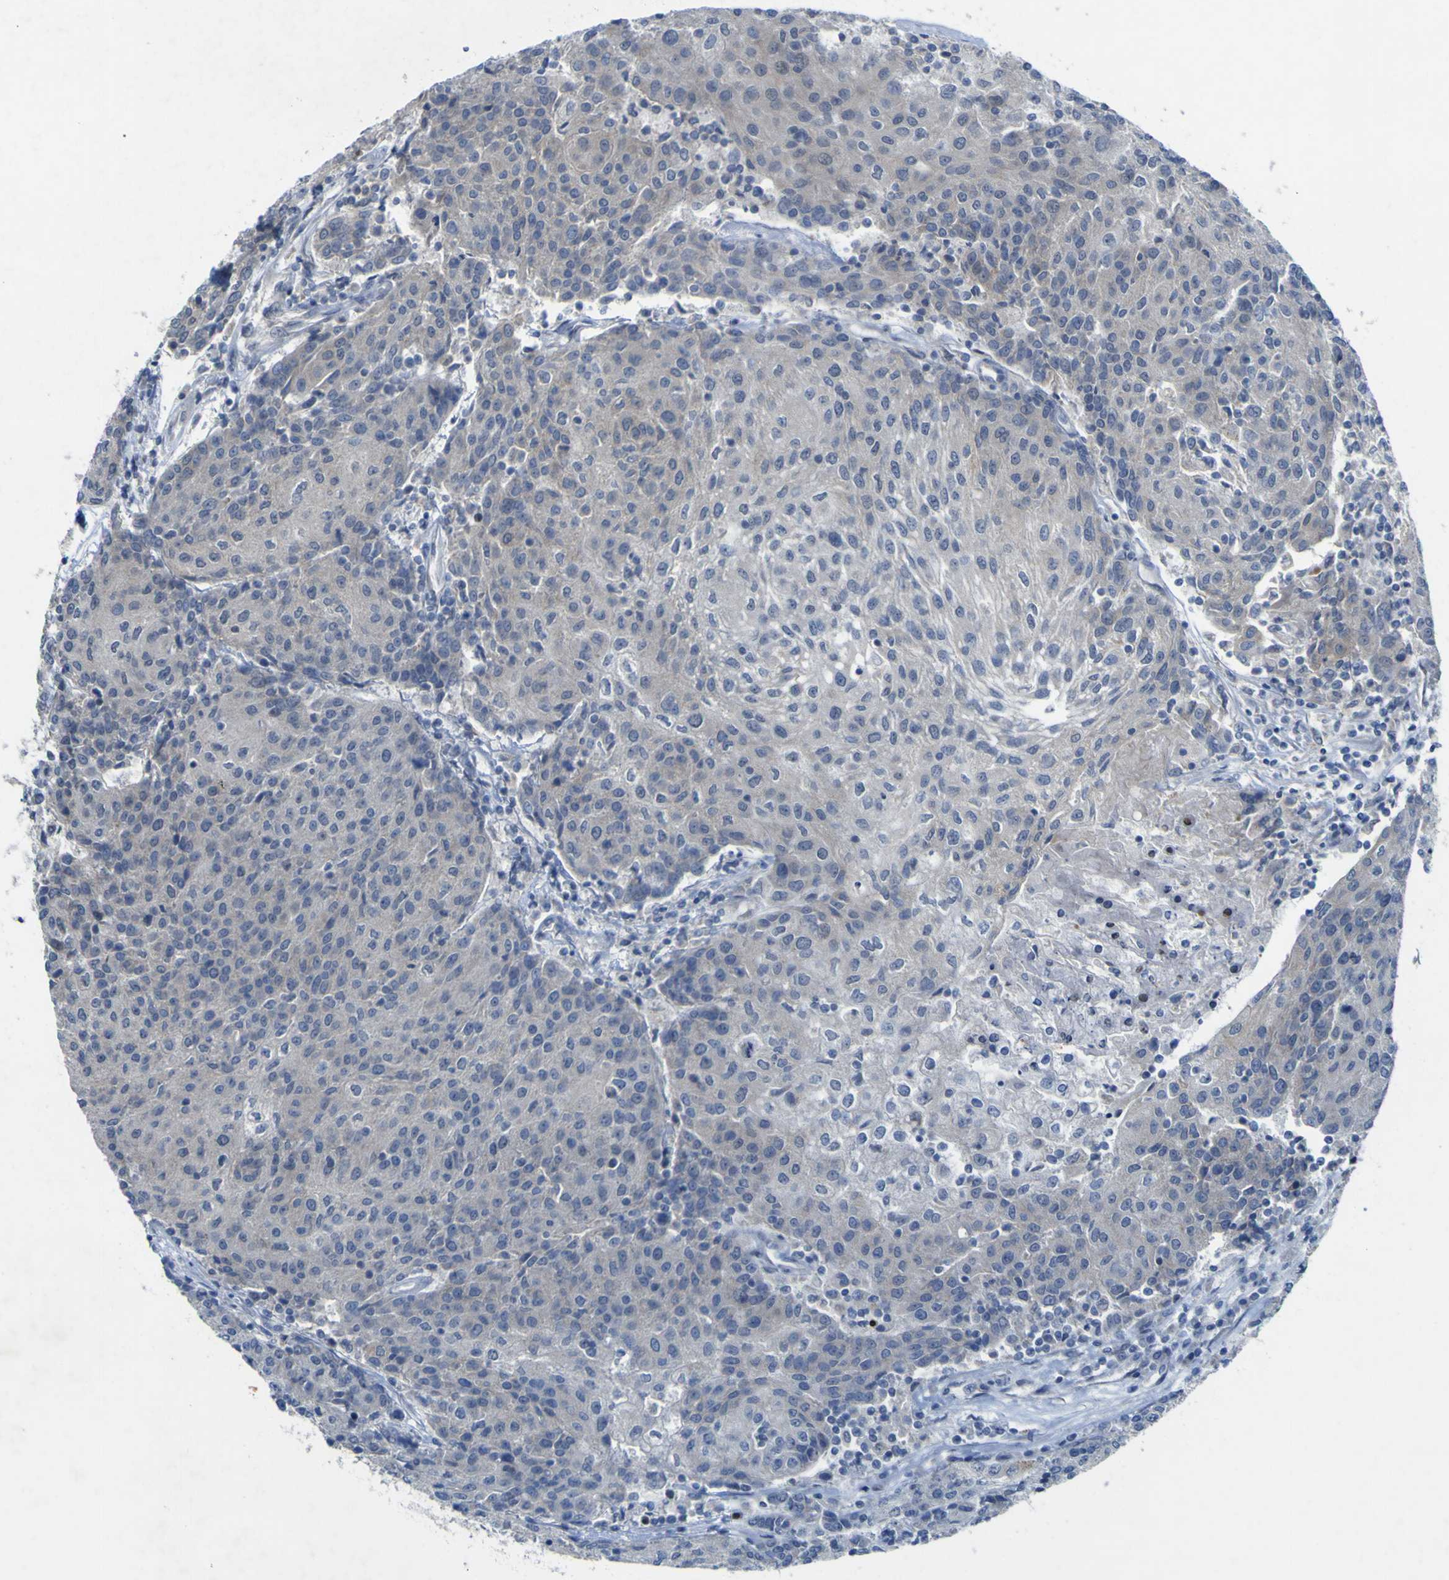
{"staining": {"intensity": "negative", "quantity": "none", "location": "none"}, "tissue": "urothelial cancer", "cell_type": "Tumor cells", "image_type": "cancer", "snomed": [{"axis": "morphology", "description": "Urothelial carcinoma, High grade"}, {"axis": "topography", "description": "Urinary bladder"}], "caption": "Tumor cells show no significant protein staining in urothelial carcinoma (high-grade).", "gene": "NAV1", "patient": {"sex": "female", "age": 85}}